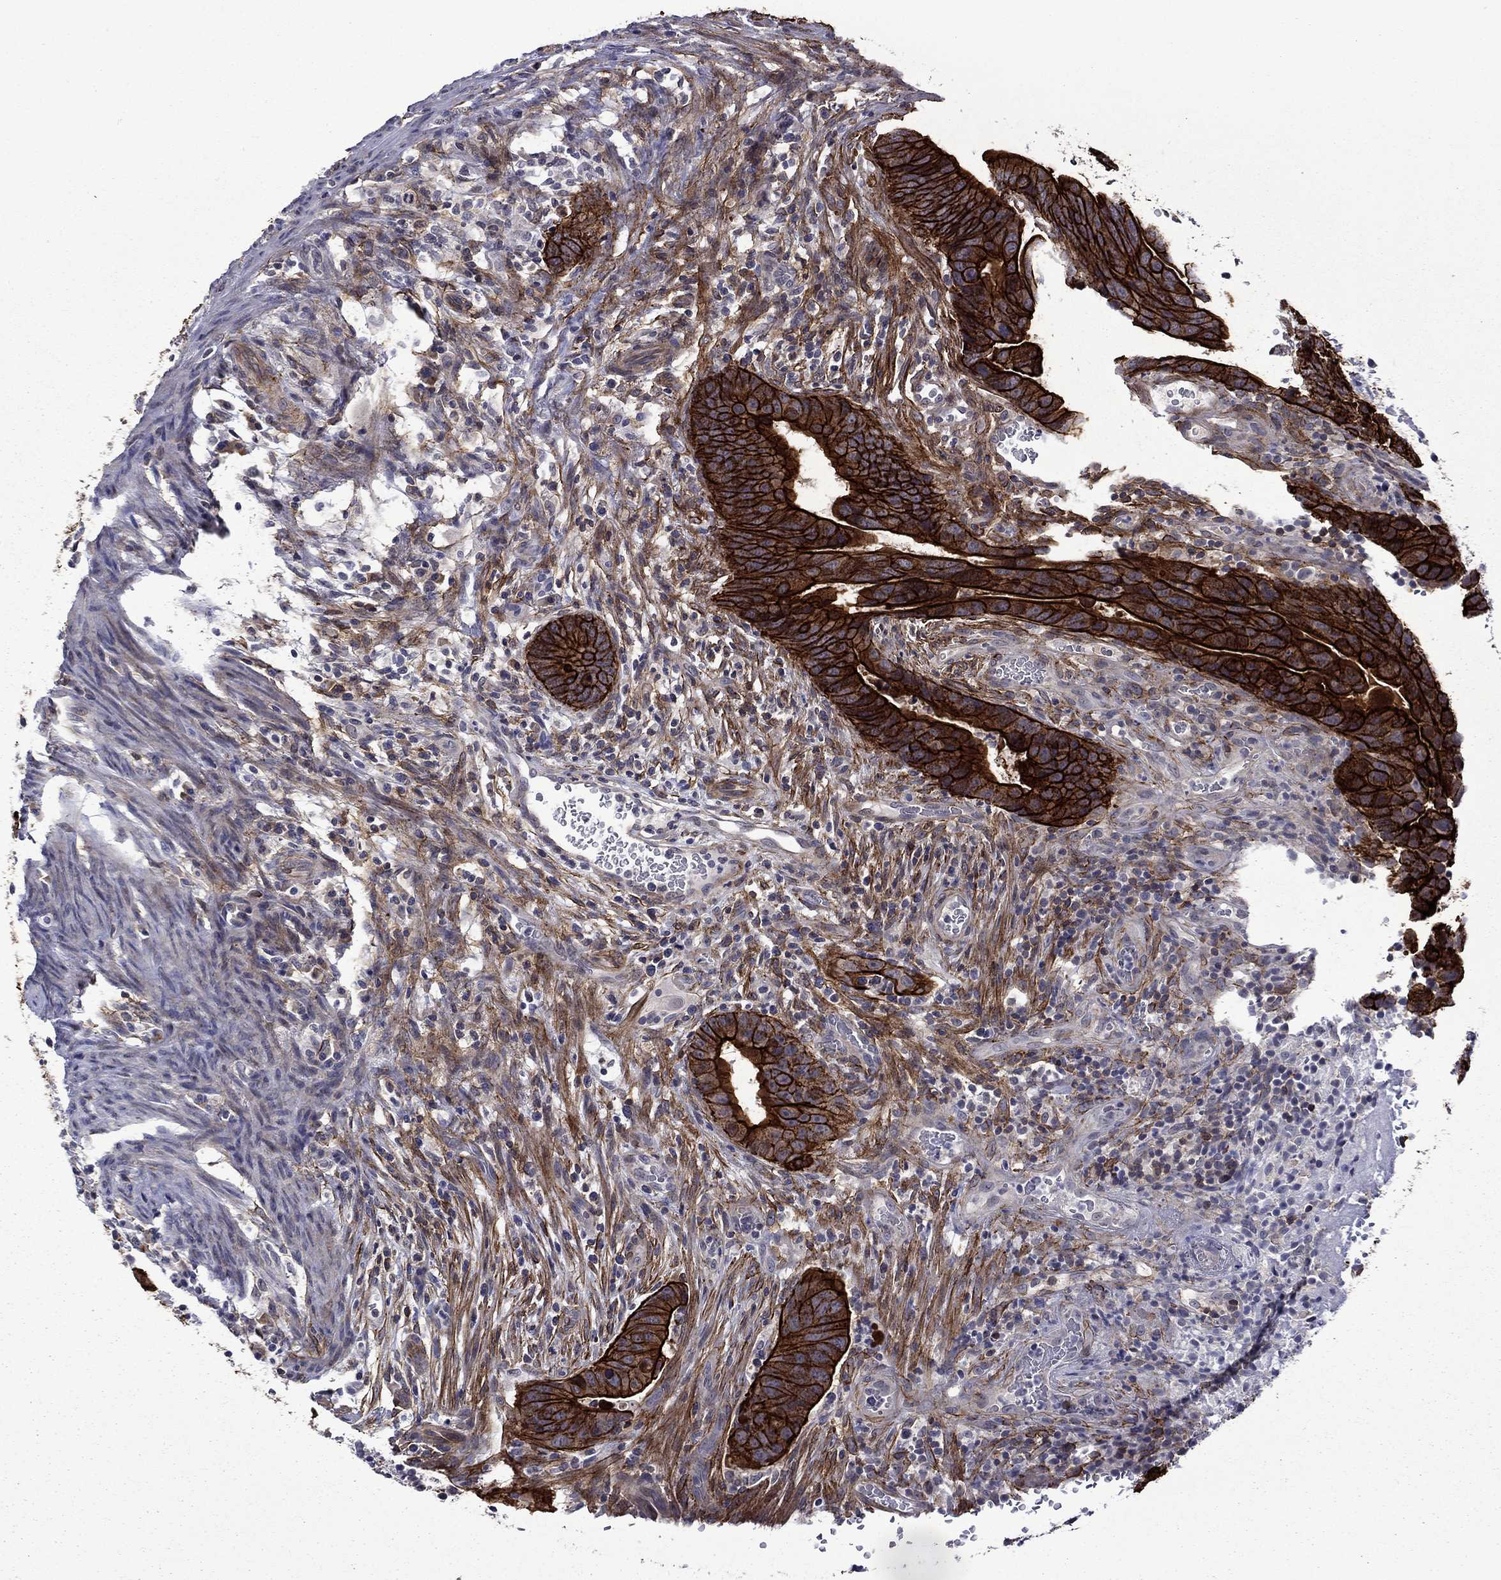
{"staining": {"intensity": "strong", "quantity": ">75%", "location": "cytoplasmic/membranous"}, "tissue": "colorectal cancer", "cell_type": "Tumor cells", "image_type": "cancer", "snomed": [{"axis": "morphology", "description": "Adenocarcinoma, NOS"}, {"axis": "topography", "description": "Colon"}], "caption": "IHC micrograph of human adenocarcinoma (colorectal) stained for a protein (brown), which exhibits high levels of strong cytoplasmic/membranous positivity in approximately >75% of tumor cells.", "gene": "LMO7", "patient": {"sex": "female", "age": 56}}